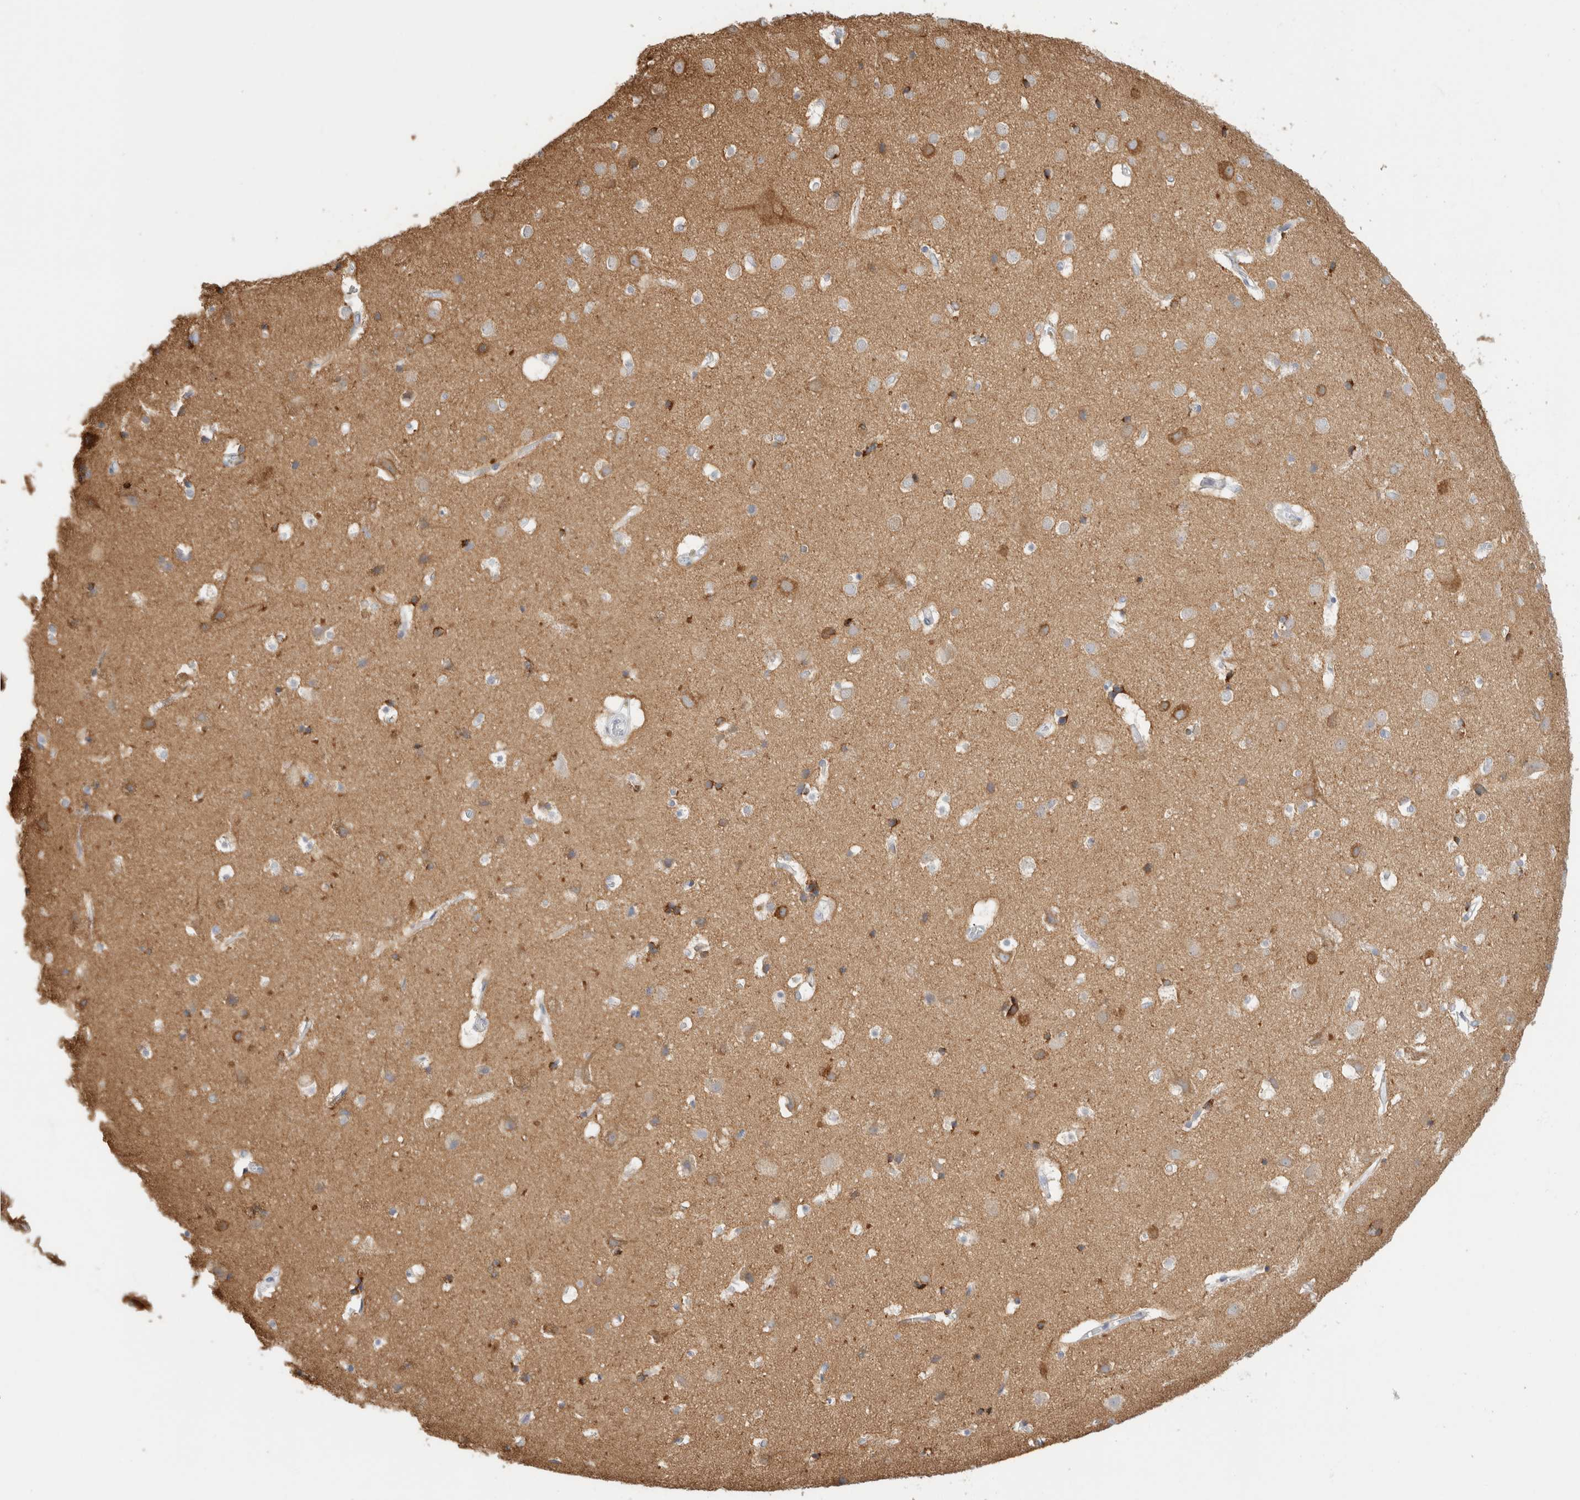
{"staining": {"intensity": "negative", "quantity": "none", "location": "none"}, "tissue": "cerebral cortex", "cell_type": "Endothelial cells", "image_type": "normal", "snomed": [{"axis": "morphology", "description": "Normal tissue, NOS"}, {"axis": "topography", "description": "Cerebral cortex"}], "caption": "Immunohistochemistry image of normal cerebral cortex: cerebral cortex stained with DAB (3,3'-diaminobenzidine) reveals no significant protein expression in endothelial cells.", "gene": "RTN4", "patient": {"sex": "male", "age": 54}}